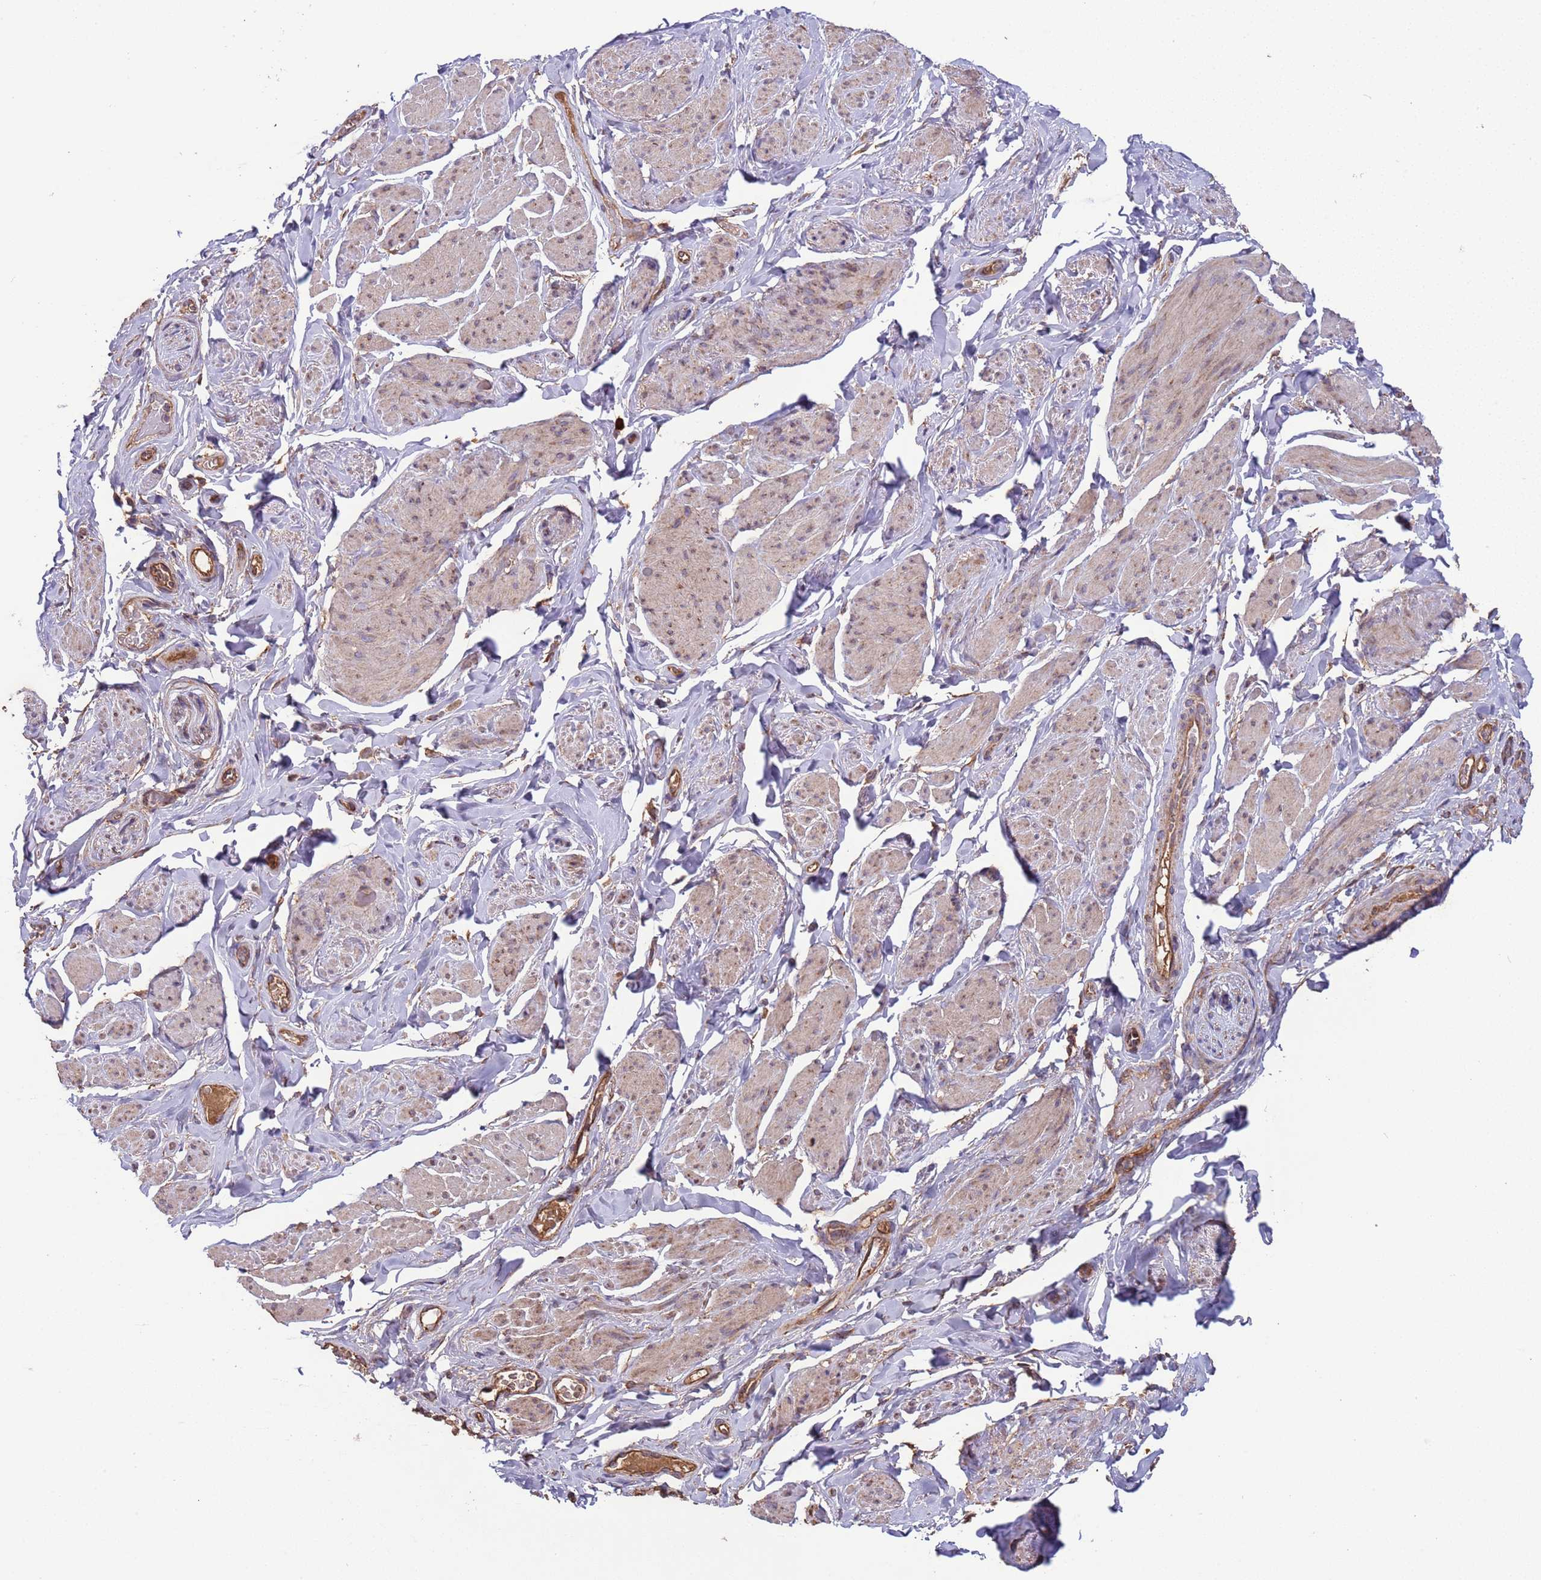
{"staining": {"intensity": "weak", "quantity": ">75%", "location": "cytoplasmic/membranous"}, "tissue": "smooth muscle", "cell_type": "Smooth muscle cells", "image_type": "normal", "snomed": [{"axis": "morphology", "description": "Normal tissue, NOS"}, {"axis": "topography", "description": "Smooth muscle"}, {"axis": "topography", "description": "Peripheral nerve tissue"}], "caption": "Smooth muscle cells exhibit weak cytoplasmic/membranous staining in about >75% of cells in benign smooth muscle.", "gene": "EEF1AKMT1", "patient": {"sex": "male", "age": 69}}